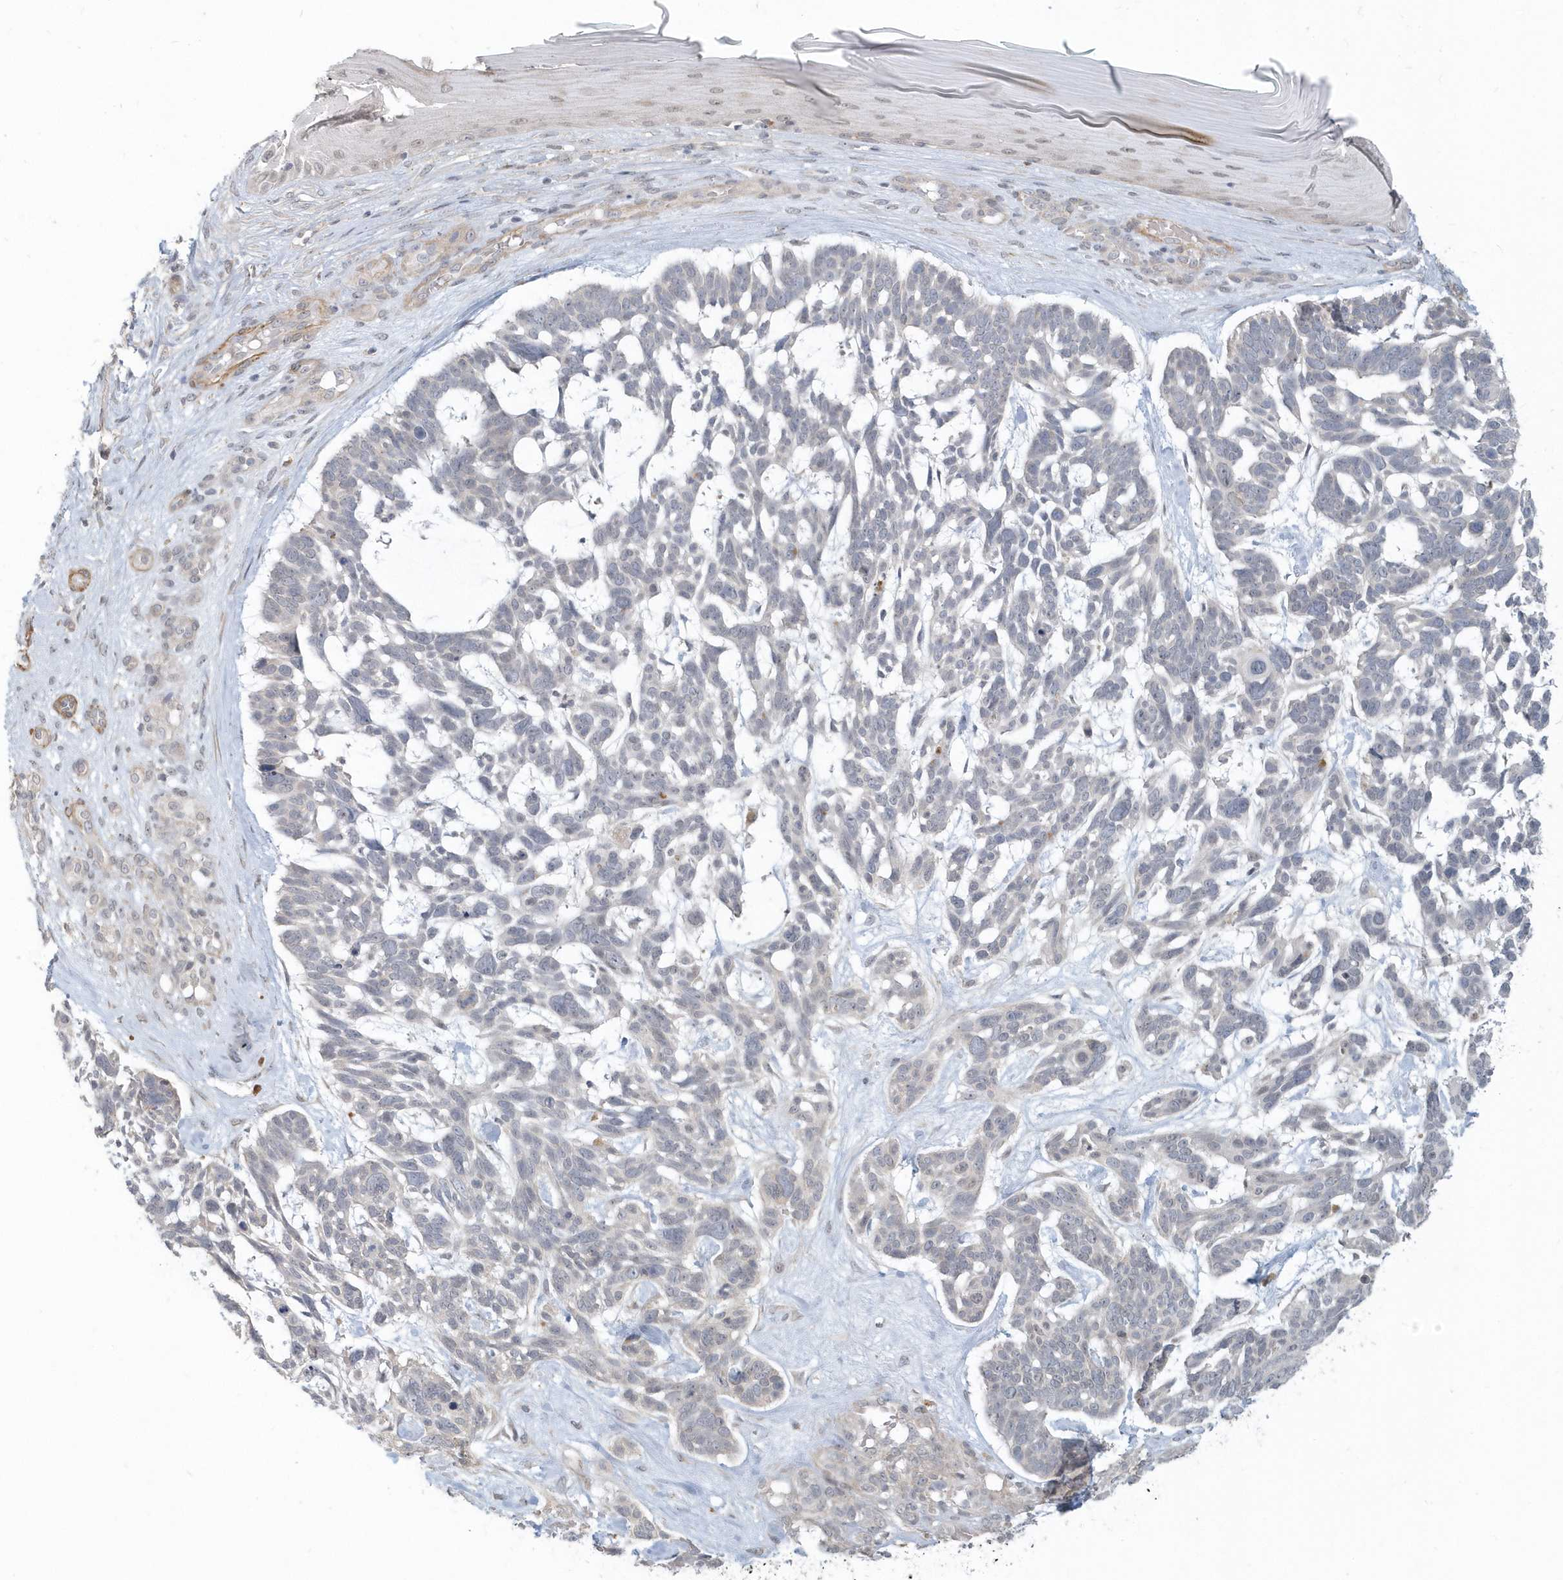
{"staining": {"intensity": "negative", "quantity": "none", "location": "none"}, "tissue": "skin cancer", "cell_type": "Tumor cells", "image_type": "cancer", "snomed": [{"axis": "morphology", "description": "Basal cell carcinoma"}, {"axis": "topography", "description": "Skin"}], "caption": "Tumor cells are negative for brown protein staining in skin cancer (basal cell carcinoma).", "gene": "NAPB", "patient": {"sex": "male", "age": 88}}